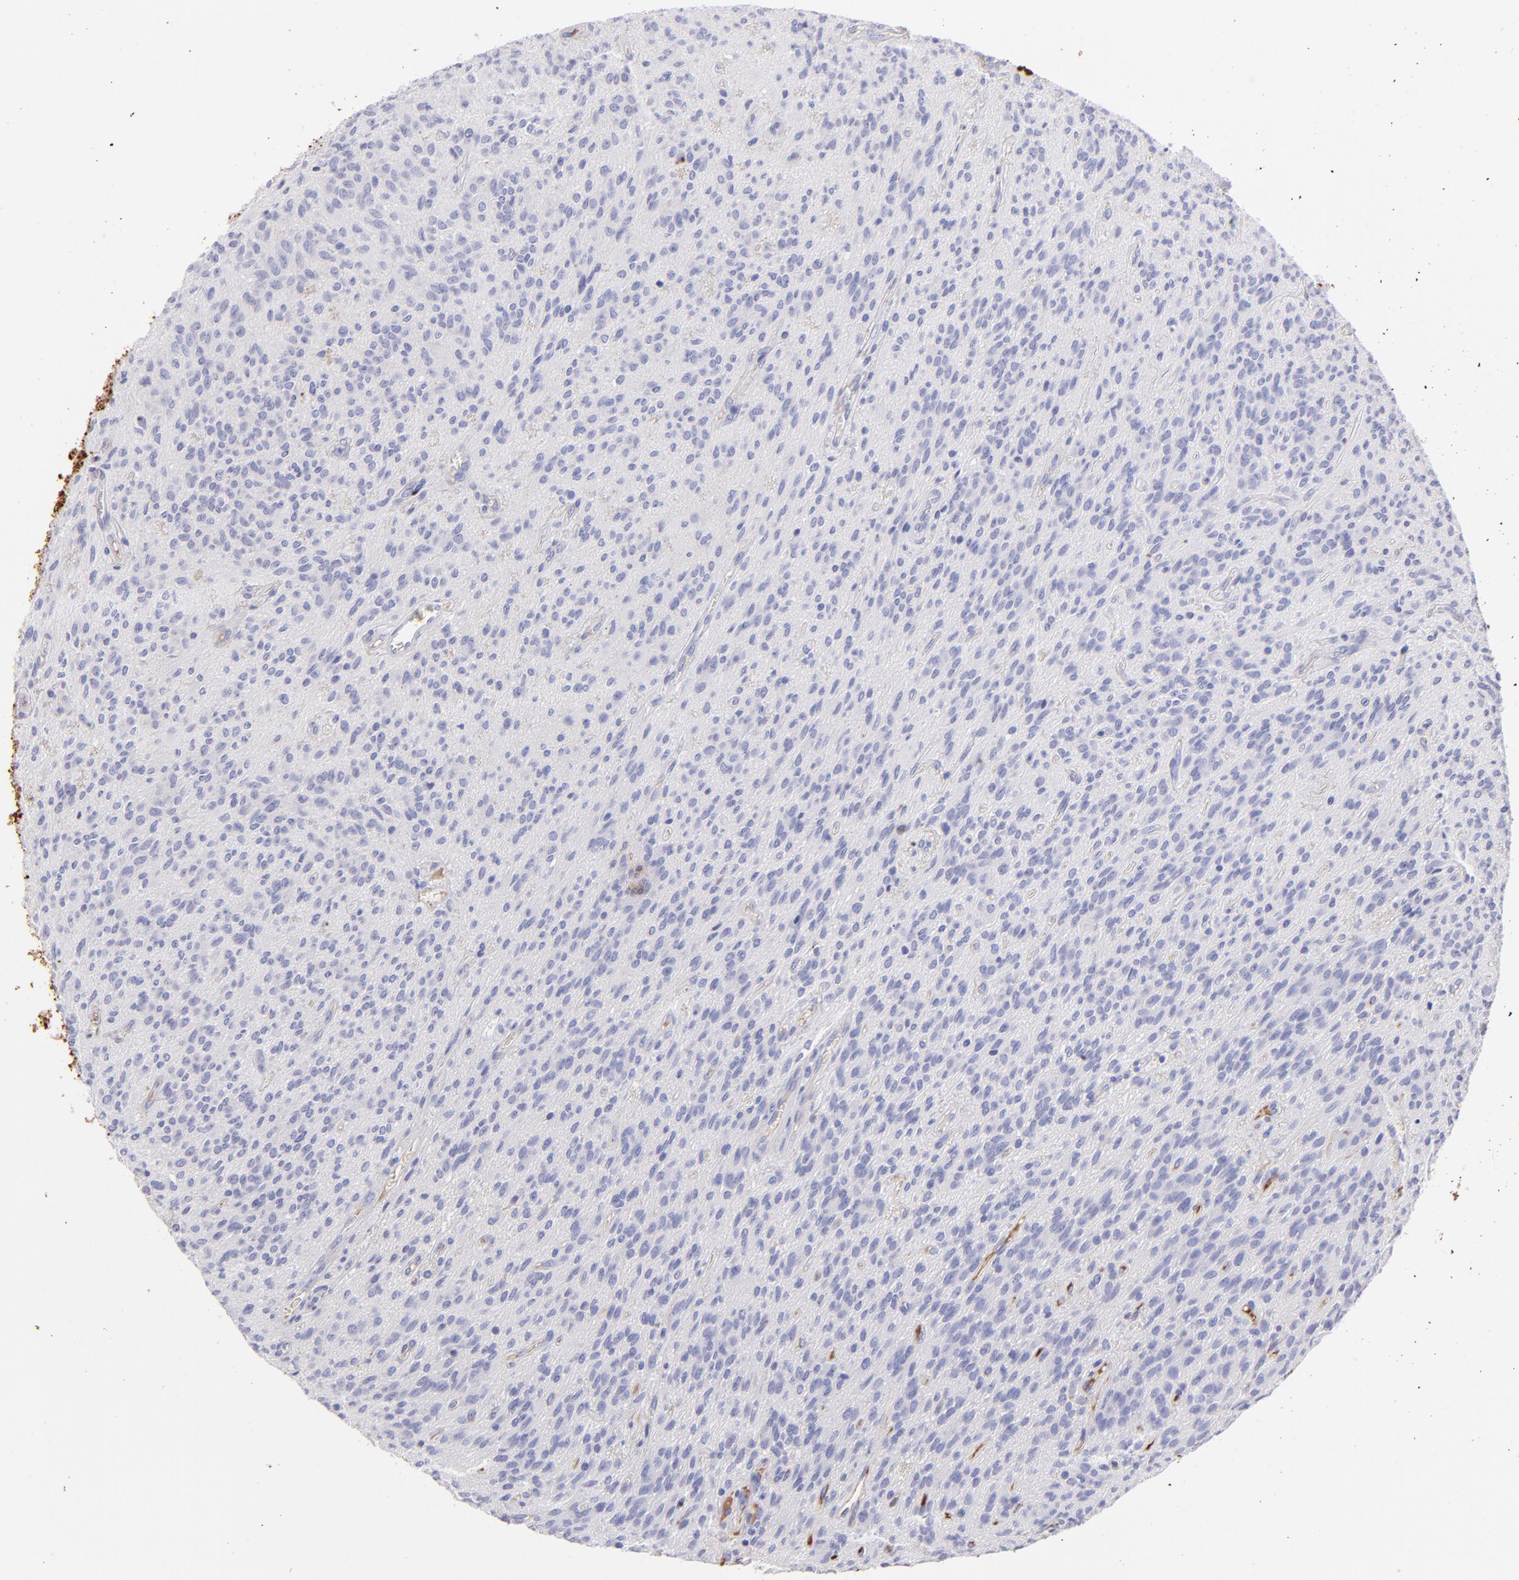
{"staining": {"intensity": "negative", "quantity": "none", "location": "none"}, "tissue": "glioma", "cell_type": "Tumor cells", "image_type": "cancer", "snomed": [{"axis": "morphology", "description": "Glioma, malignant, Low grade"}, {"axis": "topography", "description": "Brain"}], "caption": "DAB immunohistochemical staining of glioma displays no significant expression in tumor cells. (IHC, brightfield microscopy, high magnification).", "gene": "FGB", "patient": {"sex": "female", "age": 15}}